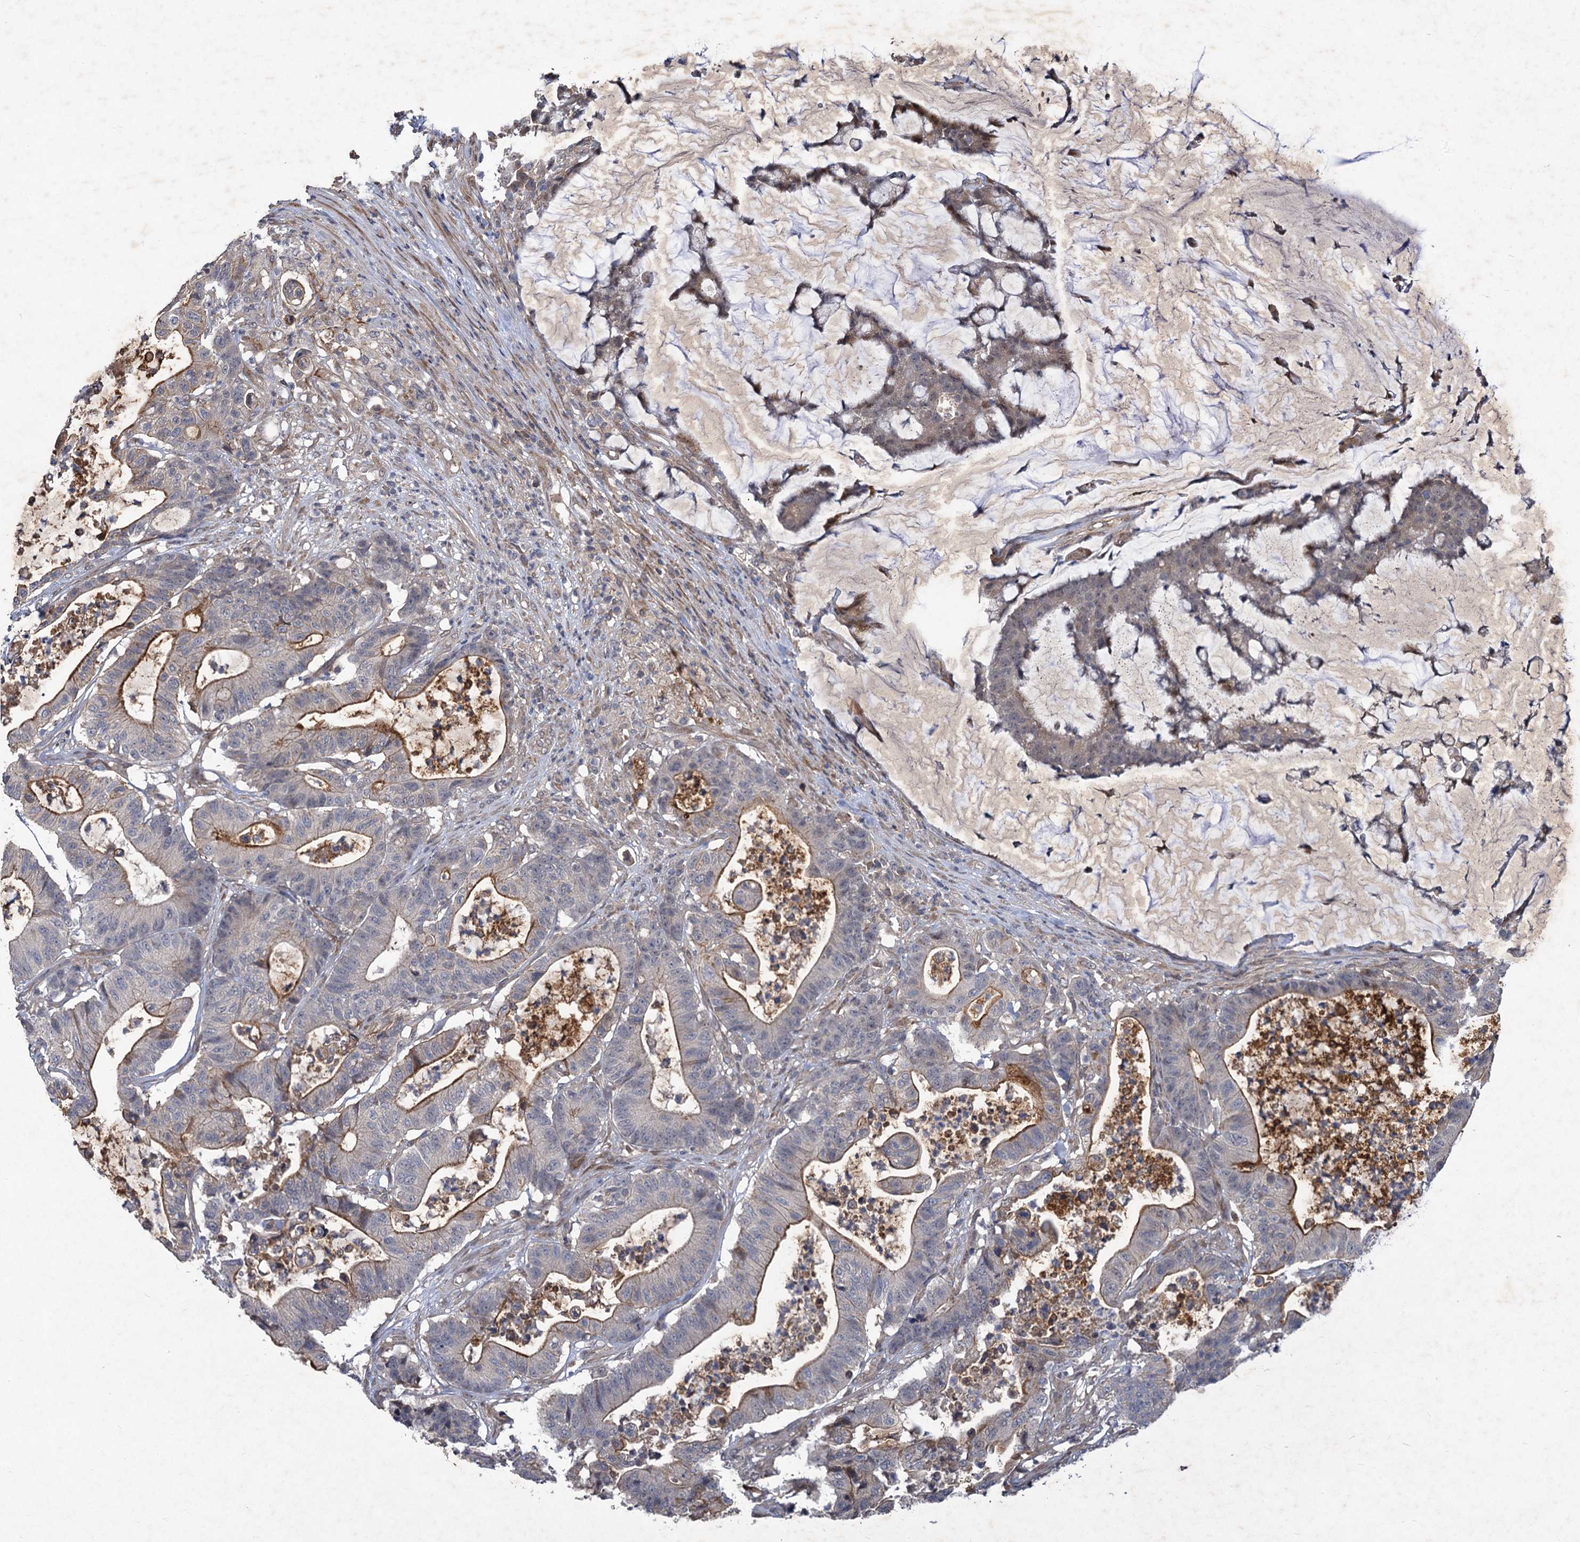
{"staining": {"intensity": "moderate", "quantity": "<25%", "location": "cytoplasmic/membranous"}, "tissue": "colorectal cancer", "cell_type": "Tumor cells", "image_type": "cancer", "snomed": [{"axis": "morphology", "description": "Adenocarcinoma, NOS"}, {"axis": "topography", "description": "Colon"}], "caption": "A high-resolution histopathology image shows immunohistochemistry staining of adenocarcinoma (colorectal), which demonstrates moderate cytoplasmic/membranous positivity in approximately <25% of tumor cells.", "gene": "NUDT22", "patient": {"sex": "female", "age": 84}}